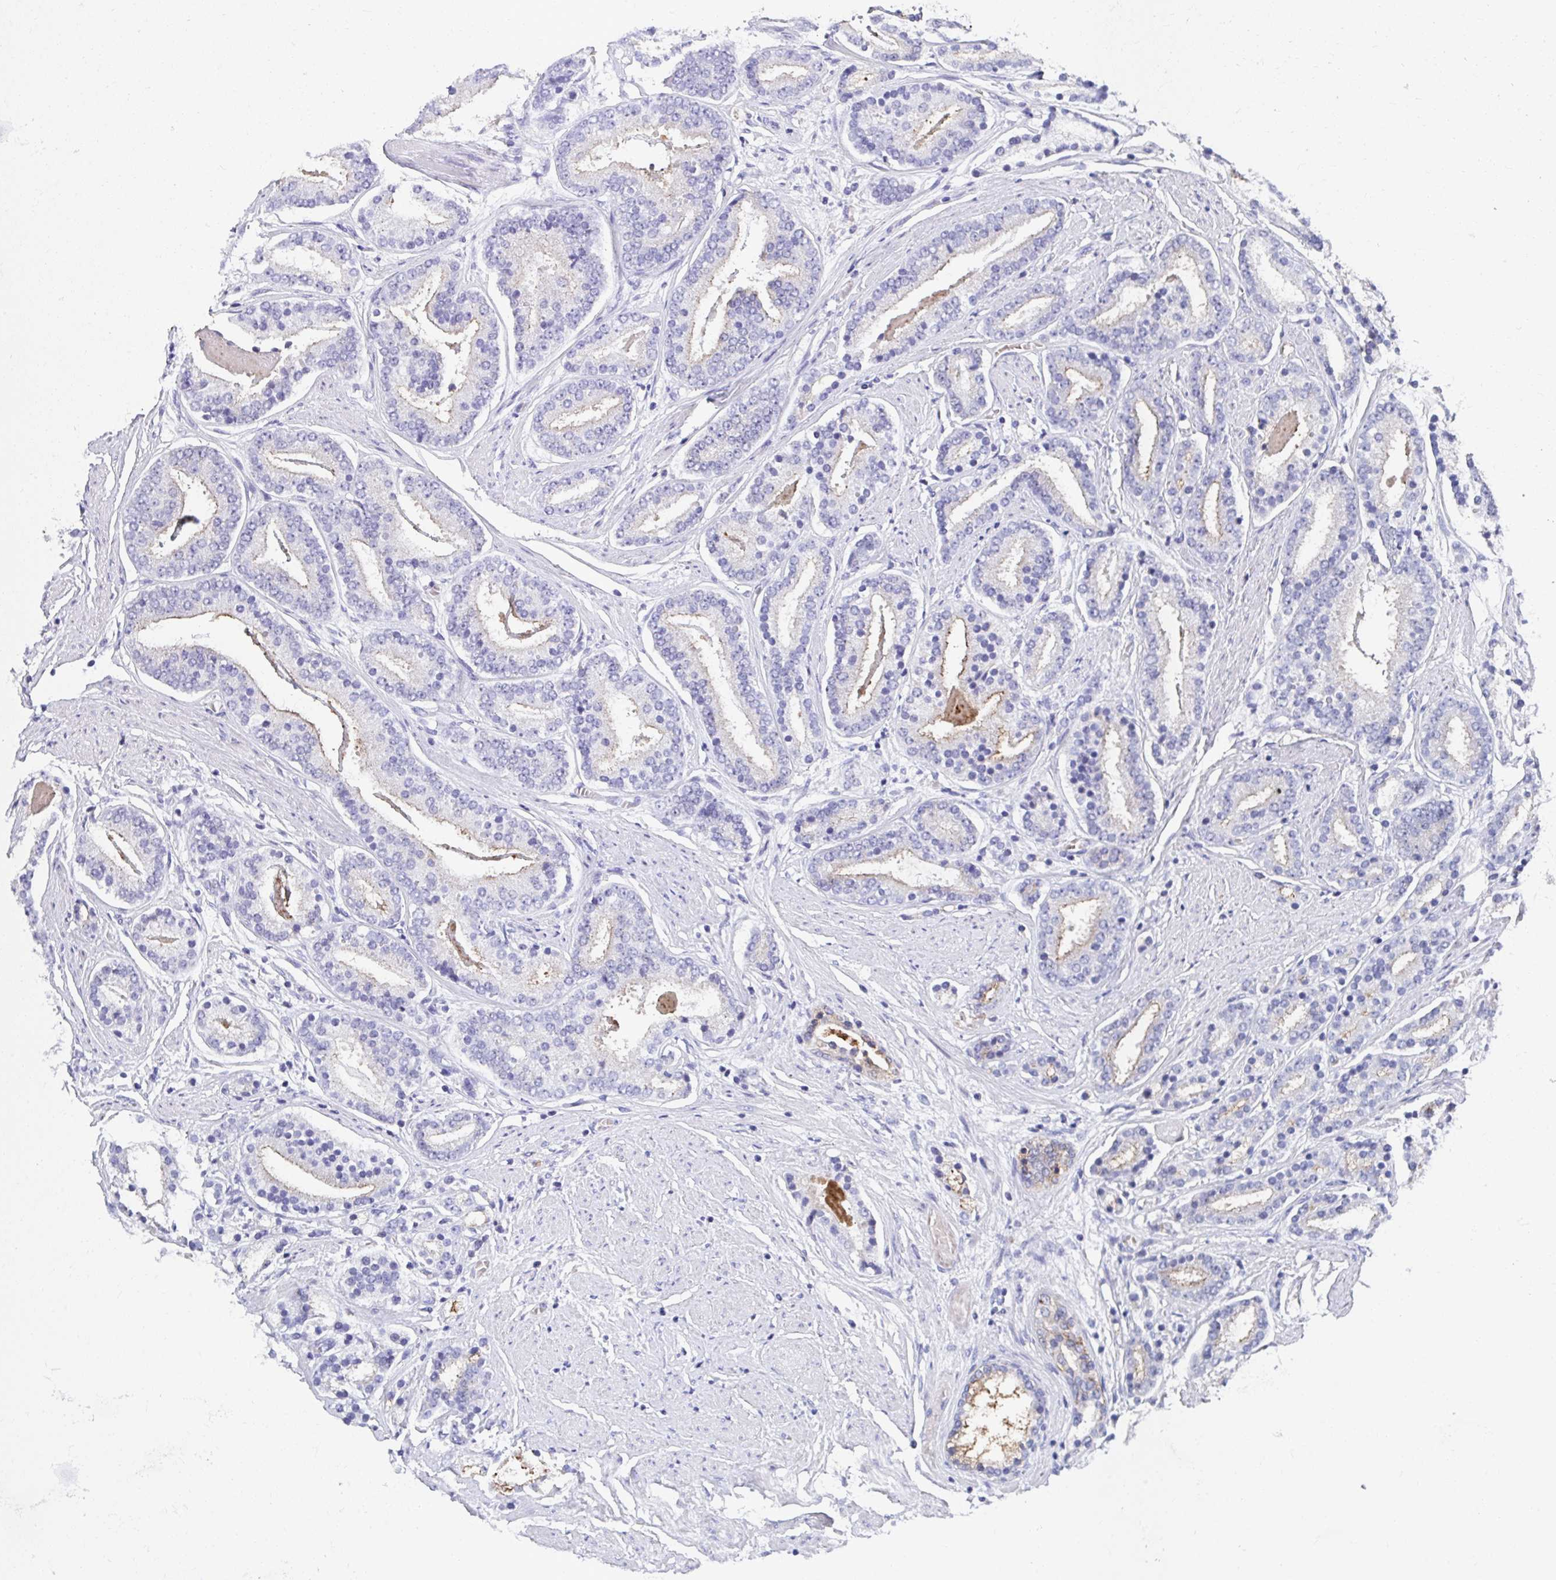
{"staining": {"intensity": "negative", "quantity": "none", "location": "none"}, "tissue": "prostate cancer", "cell_type": "Tumor cells", "image_type": "cancer", "snomed": [{"axis": "morphology", "description": "Adenocarcinoma, High grade"}, {"axis": "topography", "description": "Prostate"}], "caption": "The histopathology image reveals no significant positivity in tumor cells of prostate high-grade adenocarcinoma.", "gene": "TMPRSS2", "patient": {"sex": "male", "age": 63}}